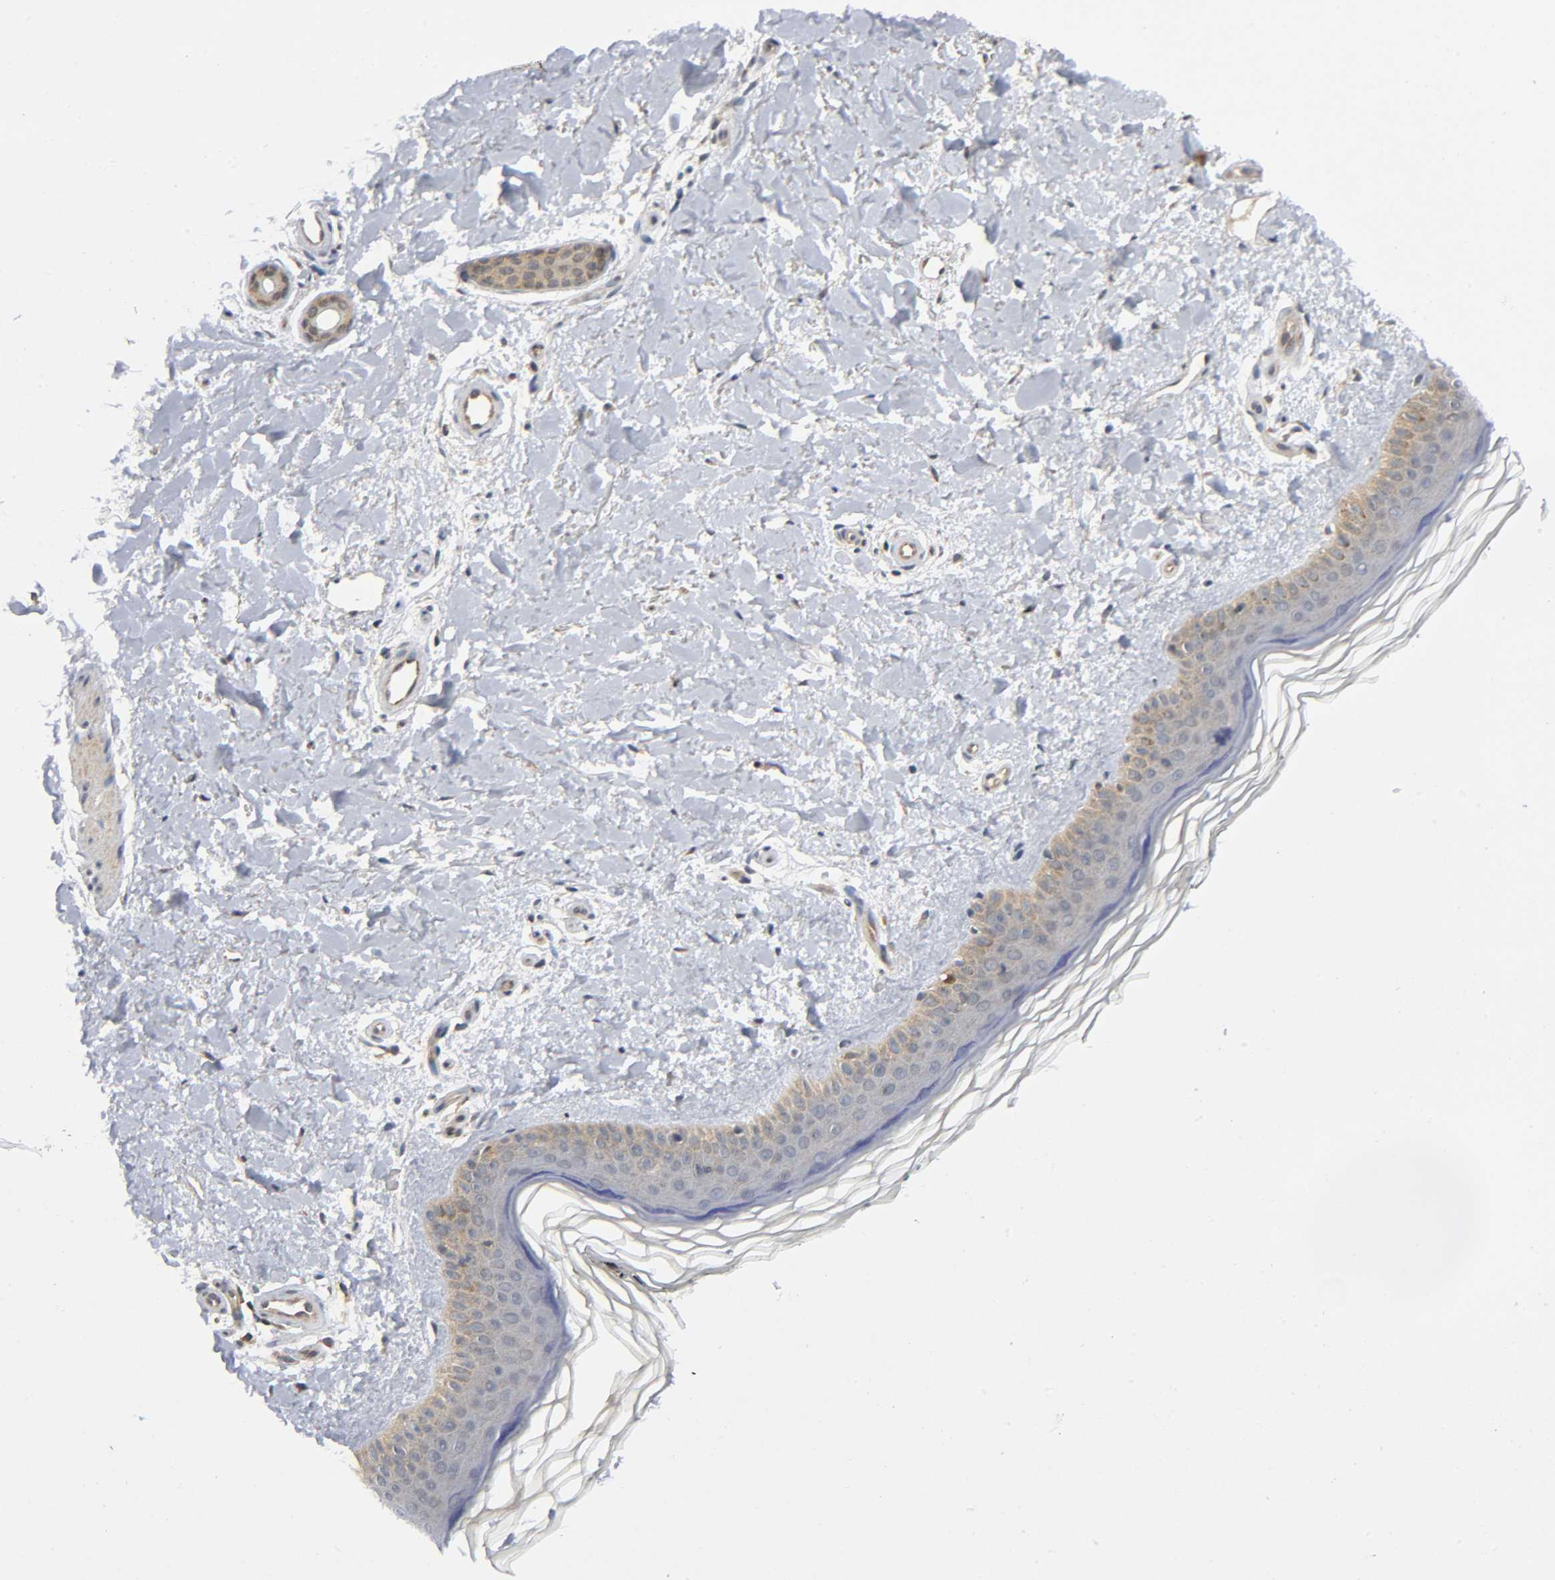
{"staining": {"intensity": "weak", "quantity": ">75%", "location": "cytoplasmic/membranous"}, "tissue": "skin", "cell_type": "Fibroblasts", "image_type": "normal", "snomed": [{"axis": "morphology", "description": "Normal tissue, NOS"}, {"axis": "topography", "description": "Skin"}], "caption": "This is a histology image of immunohistochemistry (IHC) staining of normal skin, which shows weak positivity in the cytoplasmic/membranous of fibroblasts.", "gene": "MAPK8", "patient": {"sex": "female", "age": 19}}